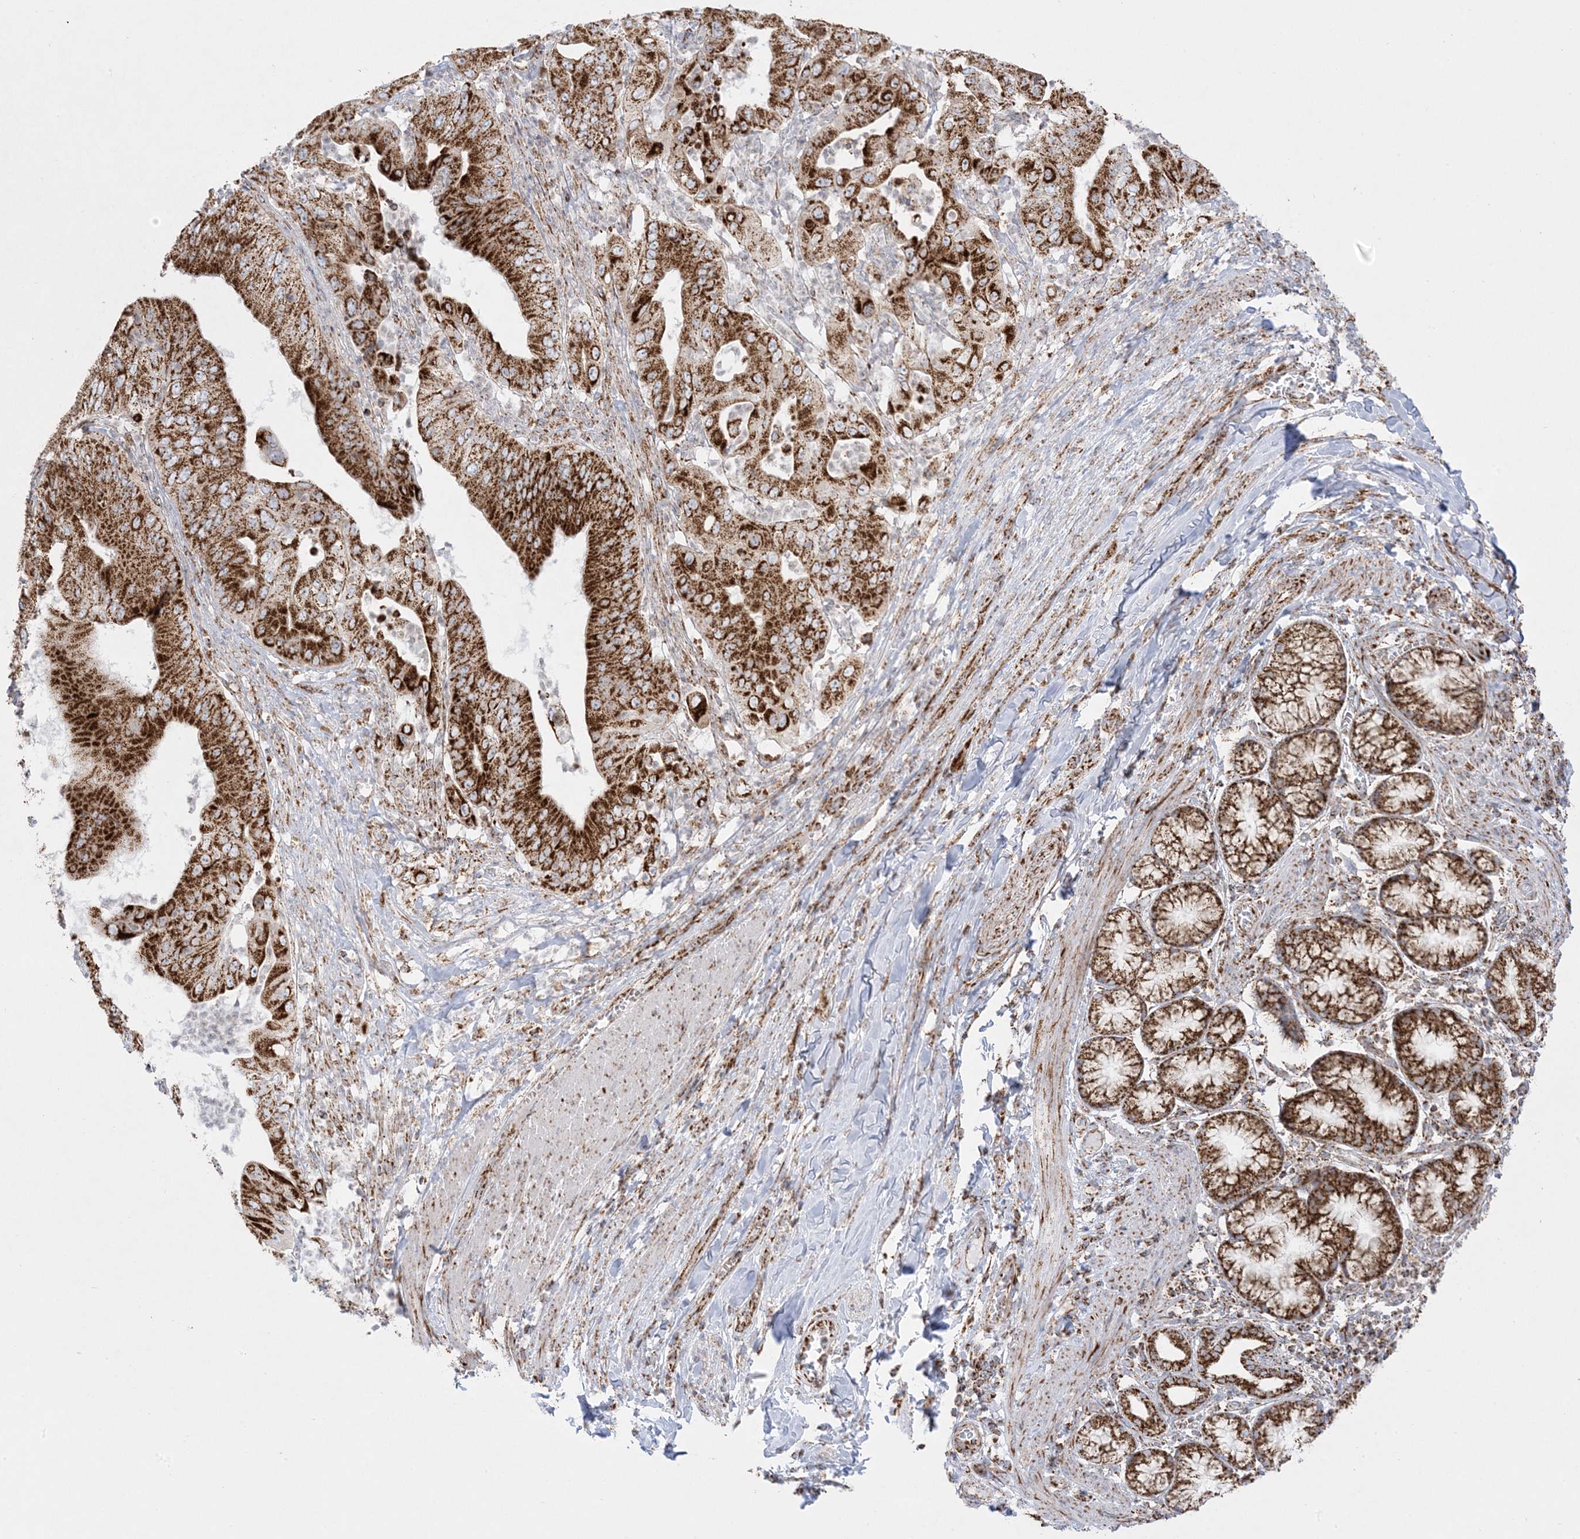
{"staining": {"intensity": "strong", "quantity": ">75%", "location": "cytoplasmic/membranous"}, "tissue": "pancreatic cancer", "cell_type": "Tumor cells", "image_type": "cancer", "snomed": [{"axis": "morphology", "description": "Adenocarcinoma, NOS"}, {"axis": "topography", "description": "Pancreas"}], "caption": "A brown stain highlights strong cytoplasmic/membranous expression of a protein in pancreatic adenocarcinoma tumor cells.", "gene": "MRPS36", "patient": {"sex": "female", "age": 77}}